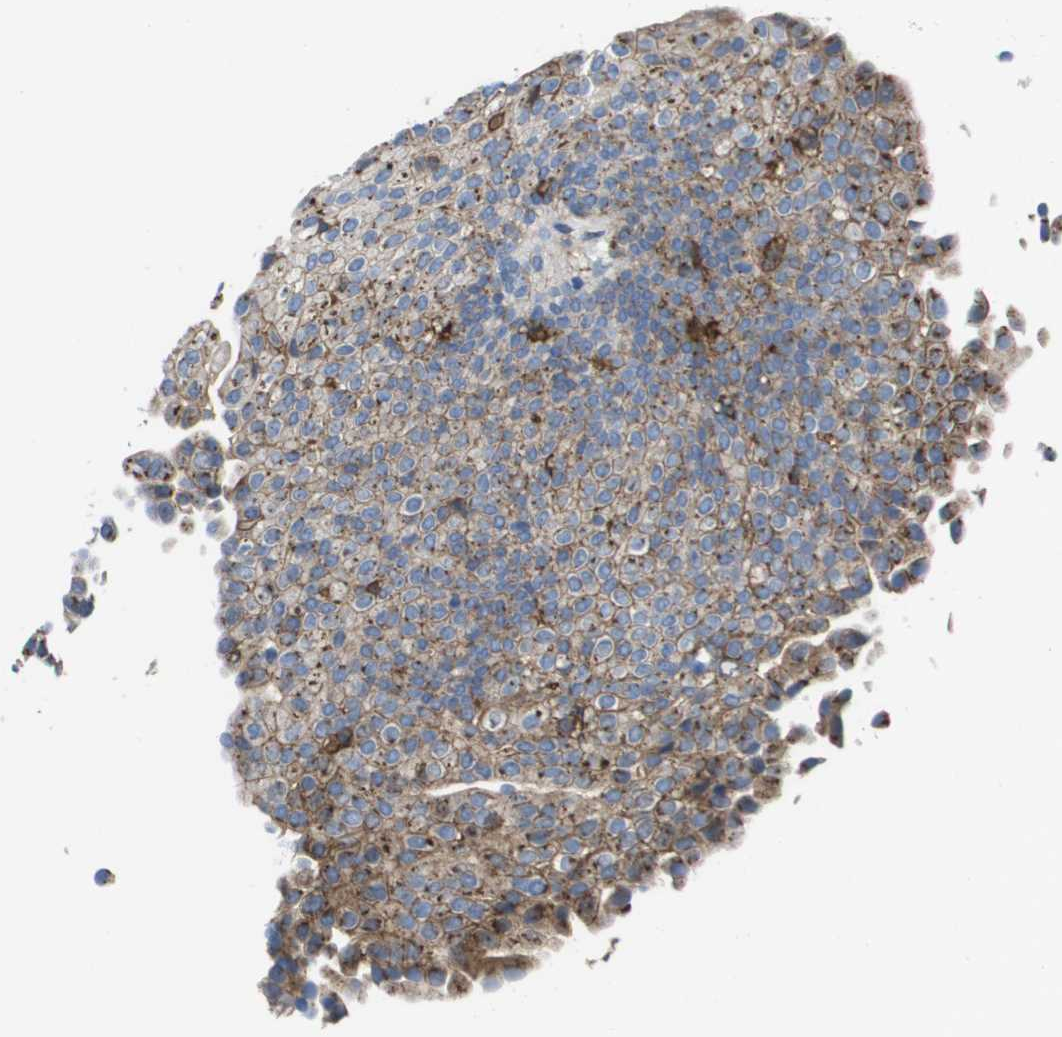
{"staining": {"intensity": "moderate", "quantity": ">75%", "location": "cytoplasmic/membranous"}, "tissue": "urinary bladder", "cell_type": "Urothelial cells", "image_type": "normal", "snomed": [{"axis": "morphology", "description": "Normal tissue, NOS"}, {"axis": "topography", "description": "Urinary bladder"}], "caption": "About >75% of urothelial cells in benign urinary bladder exhibit moderate cytoplasmic/membranous protein expression as visualized by brown immunohistochemical staining.", "gene": "SLC37A2", "patient": {"sex": "male", "age": 55}}